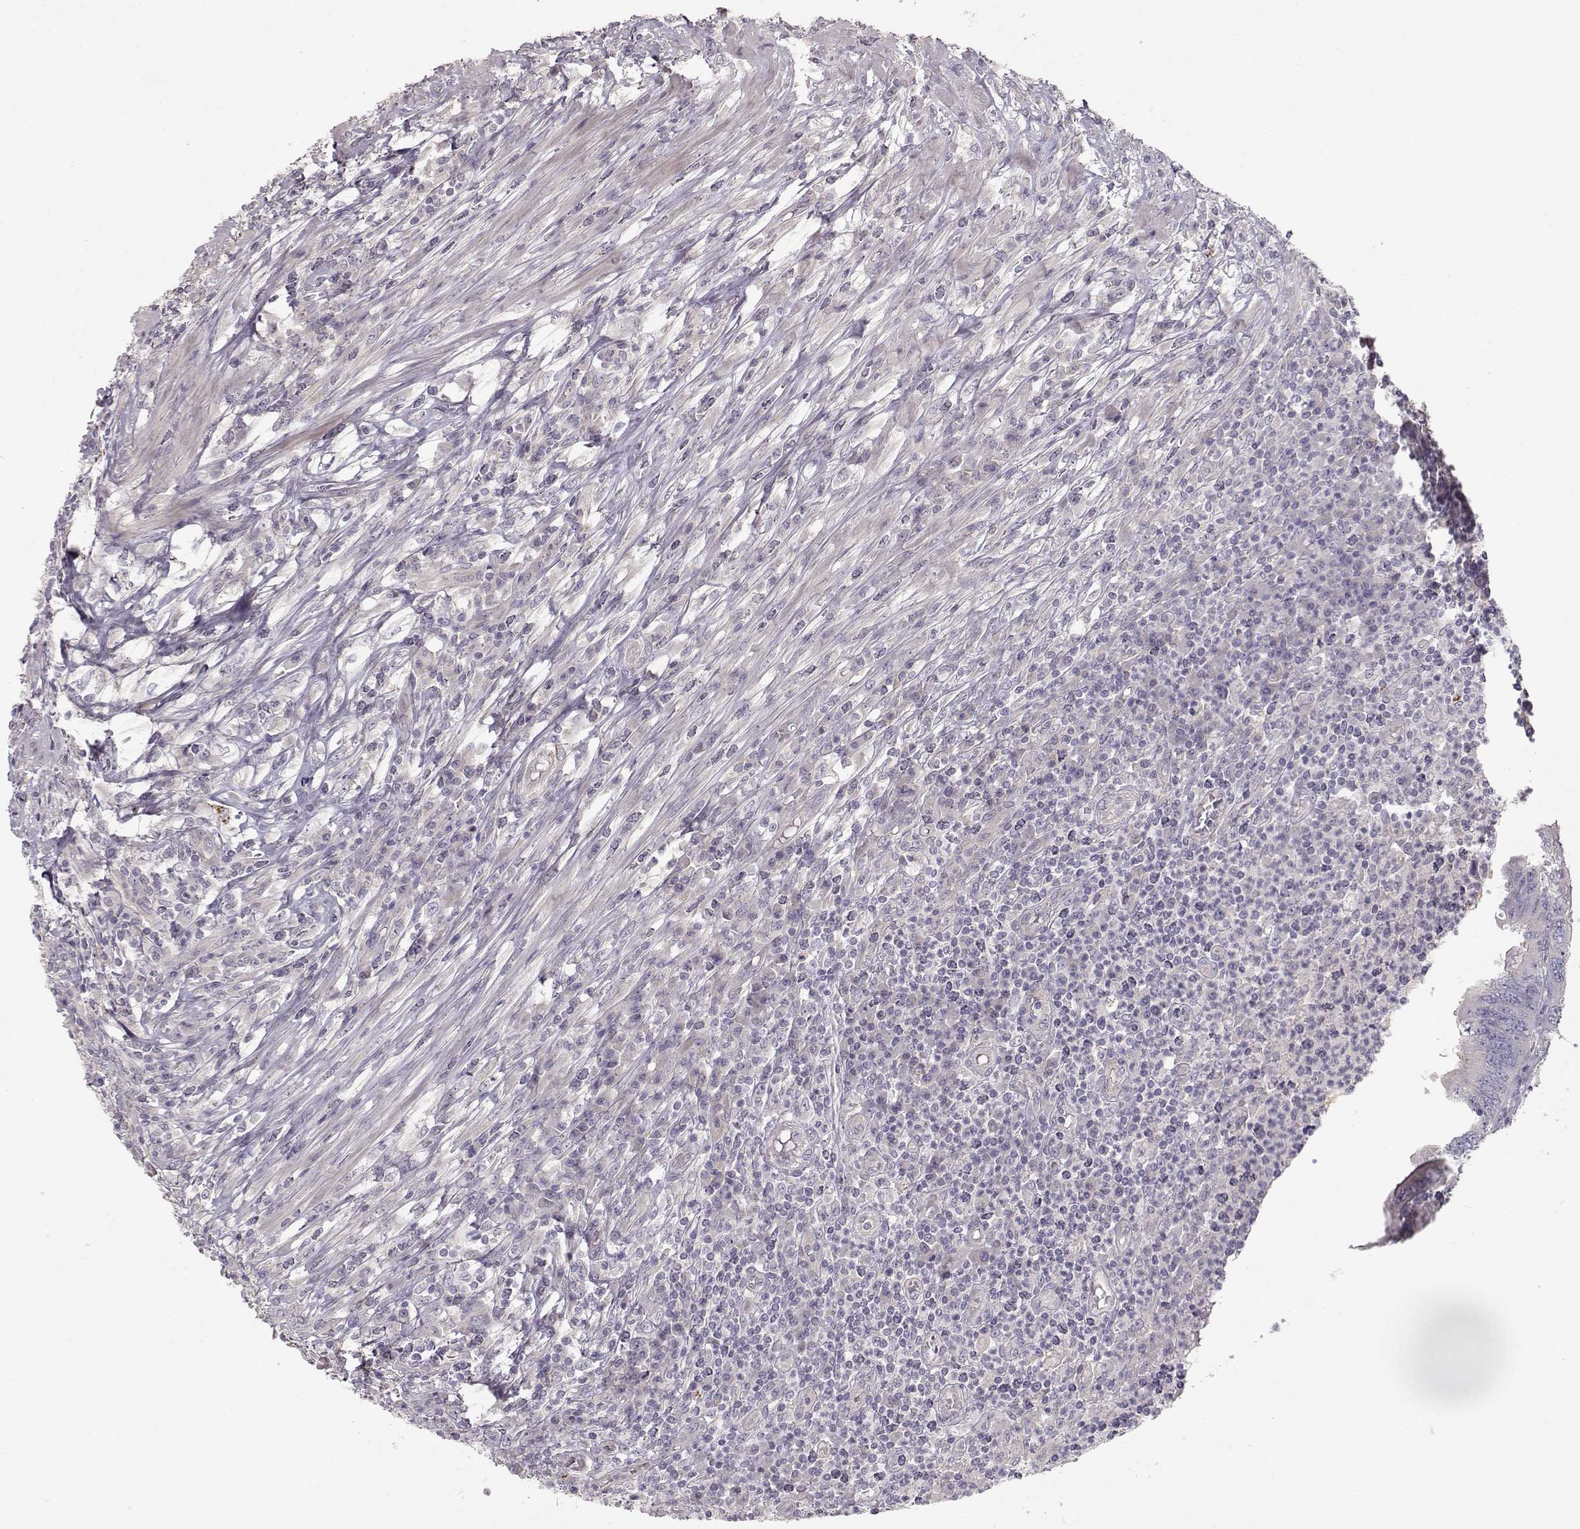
{"staining": {"intensity": "negative", "quantity": "none", "location": "none"}, "tissue": "colorectal cancer", "cell_type": "Tumor cells", "image_type": "cancer", "snomed": [{"axis": "morphology", "description": "Adenocarcinoma, NOS"}, {"axis": "topography", "description": "Colon"}], "caption": "A high-resolution histopathology image shows immunohistochemistry (IHC) staining of colorectal cancer, which demonstrates no significant staining in tumor cells.", "gene": "ARHGAP8", "patient": {"sex": "male", "age": 53}}